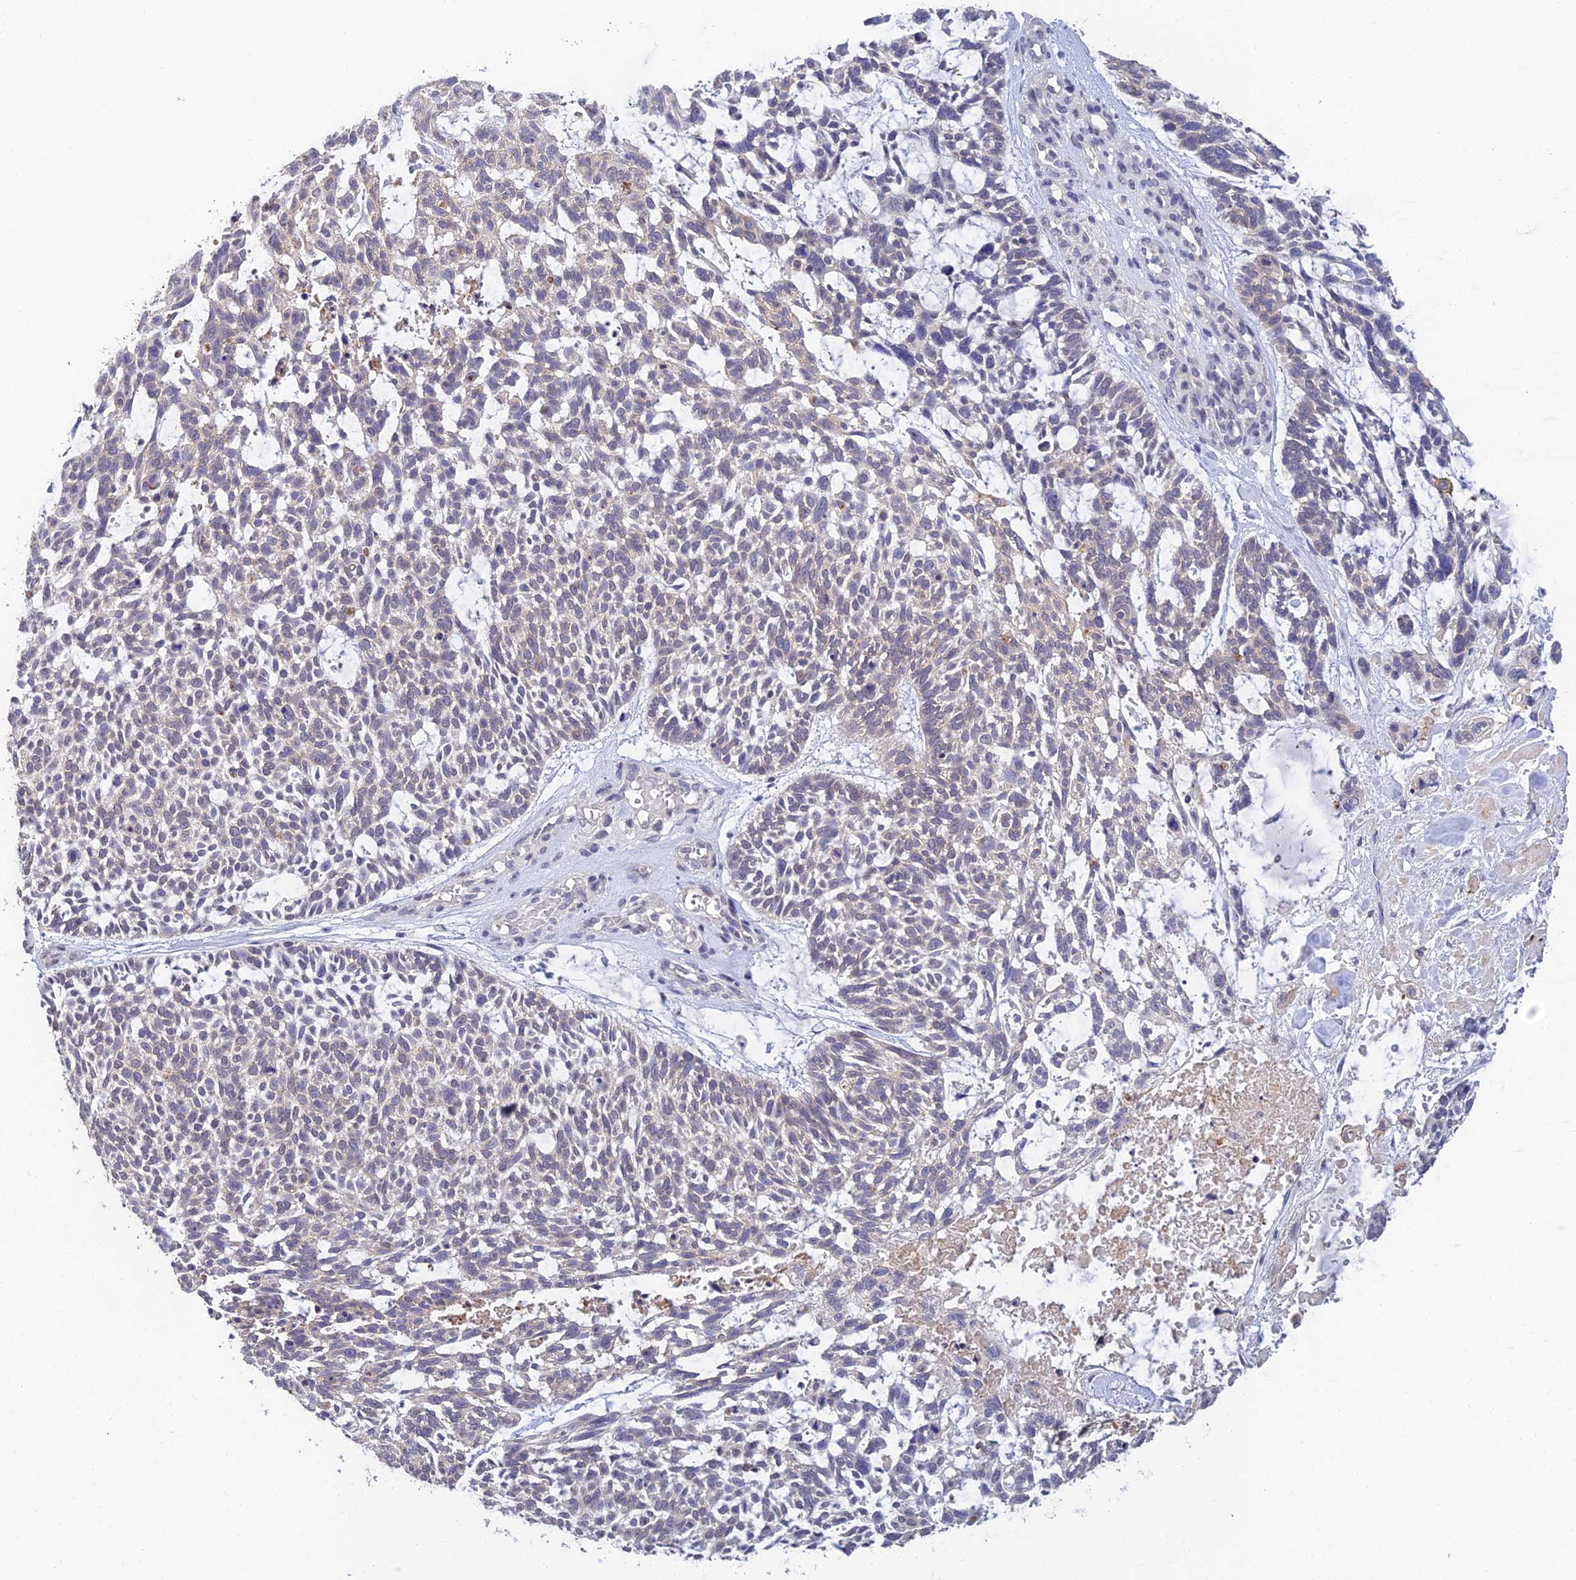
{"staining": {"intensity": "weak", "quantity": "<25%", "location": "cytoplasmic/membranous"}, "tissue": "skin cancer", "cell_type": "Tumor cells", "image_type": "cancer", "snomed": [{"axis": "morphology", "description": "Basal cell carcinoma"}, {"axis": "topography", "description": "Skin"}], "caption": "A micrograph of human skin cancer is negative for staining in tumor cells. (Stains: DAB (3,3'-diaminobenzidine) immunohistochemistry (IHC) with hematoxylin counter stain, Microscopy: brightfield microscopy at high magnification).", "gene": "HOXB1", "patient": {"sex": "male", "age": 88}}